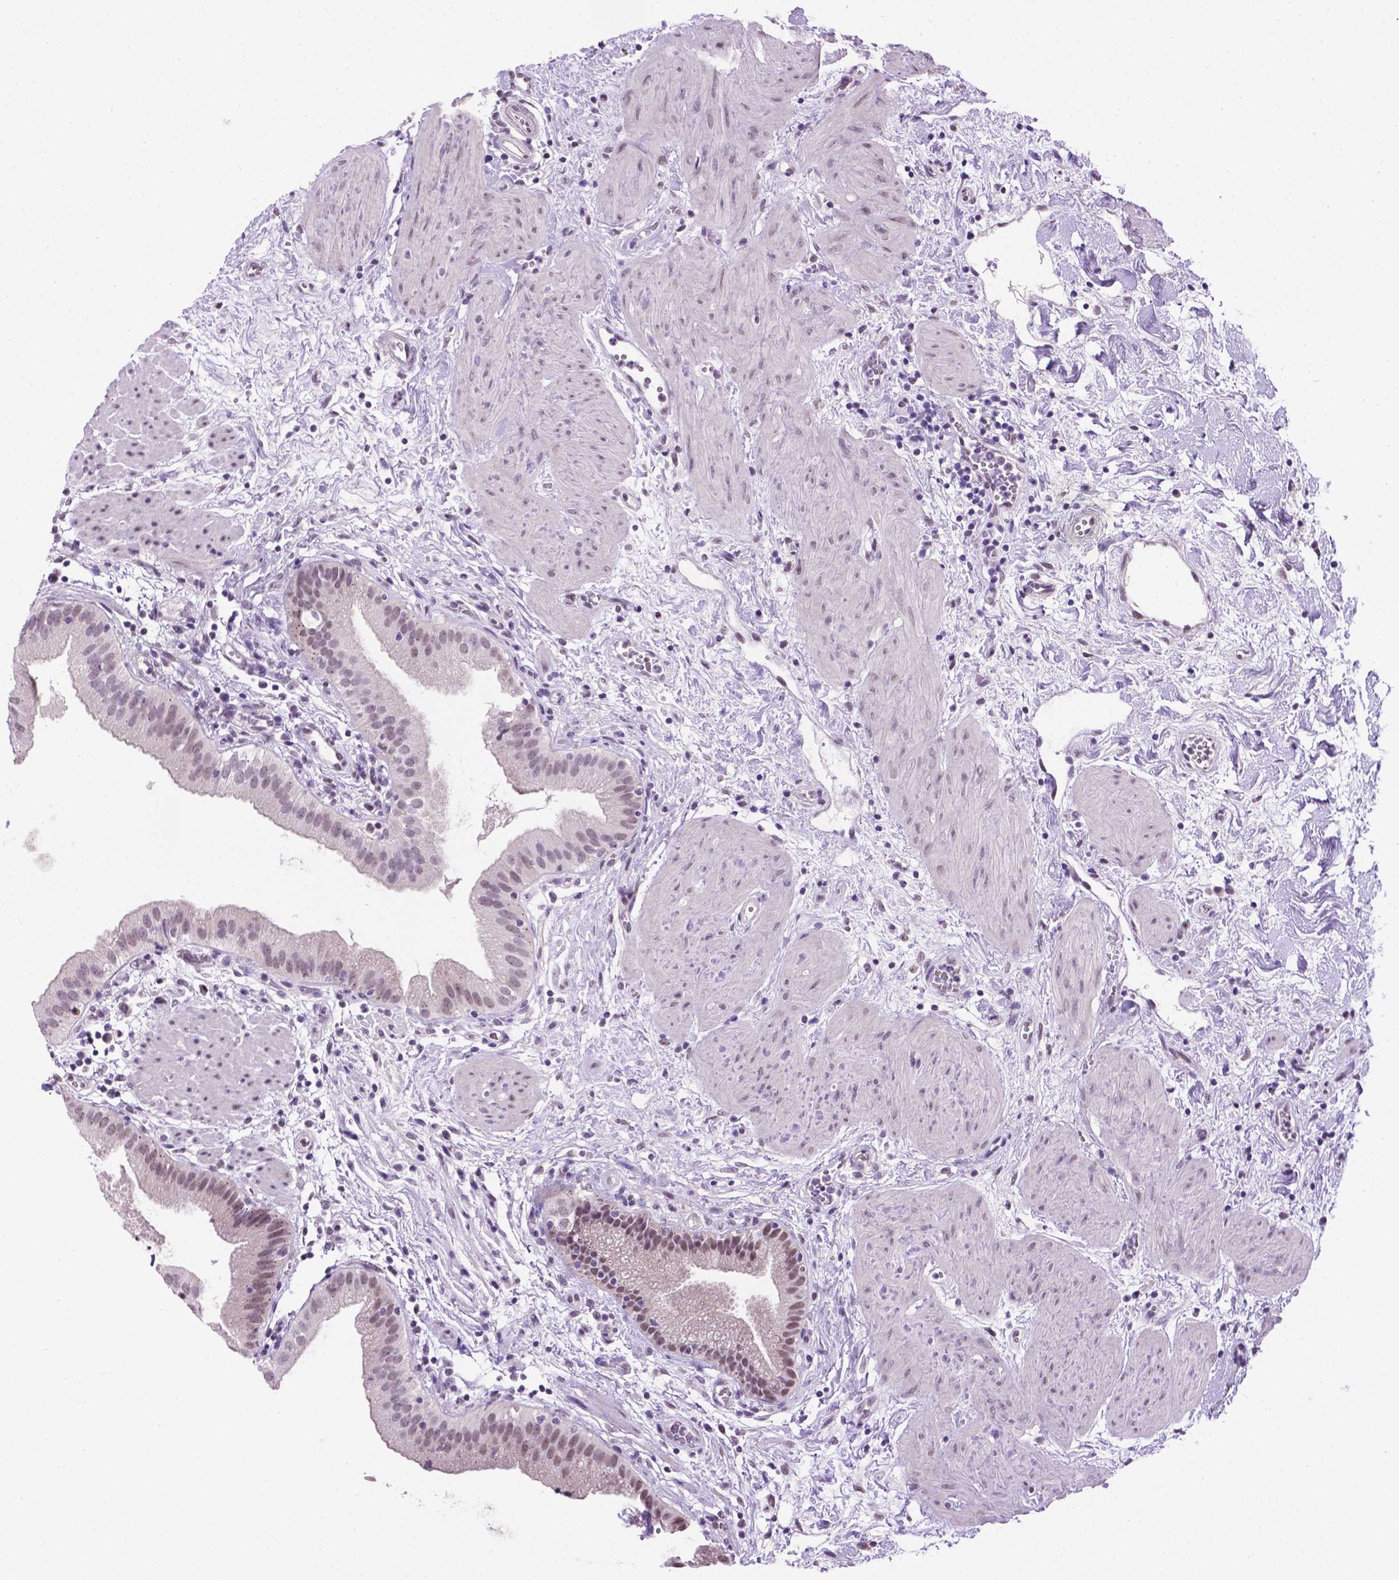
{"staining": {"intensity": "weak", "quantity": "25%-75%", "location": "nuclear"}, "tissue": "gallbladder", "cell_type": "Glandular cells", "image_type": "normal", "snomed": [{"axis": "morphology", "description": "Normal tissue, NOS"}, {"axis": "topography", "description": "Gallbladder"}], "caption": "Protein staining shows weak nuclear positivity in approximately 25%-75% of glandular cells in normal gallbladder. (Brightfield microscopy of DAB IHC at high magnification).", "gene": "ABI2", "patient": {"sex": "female", "age": 65}}